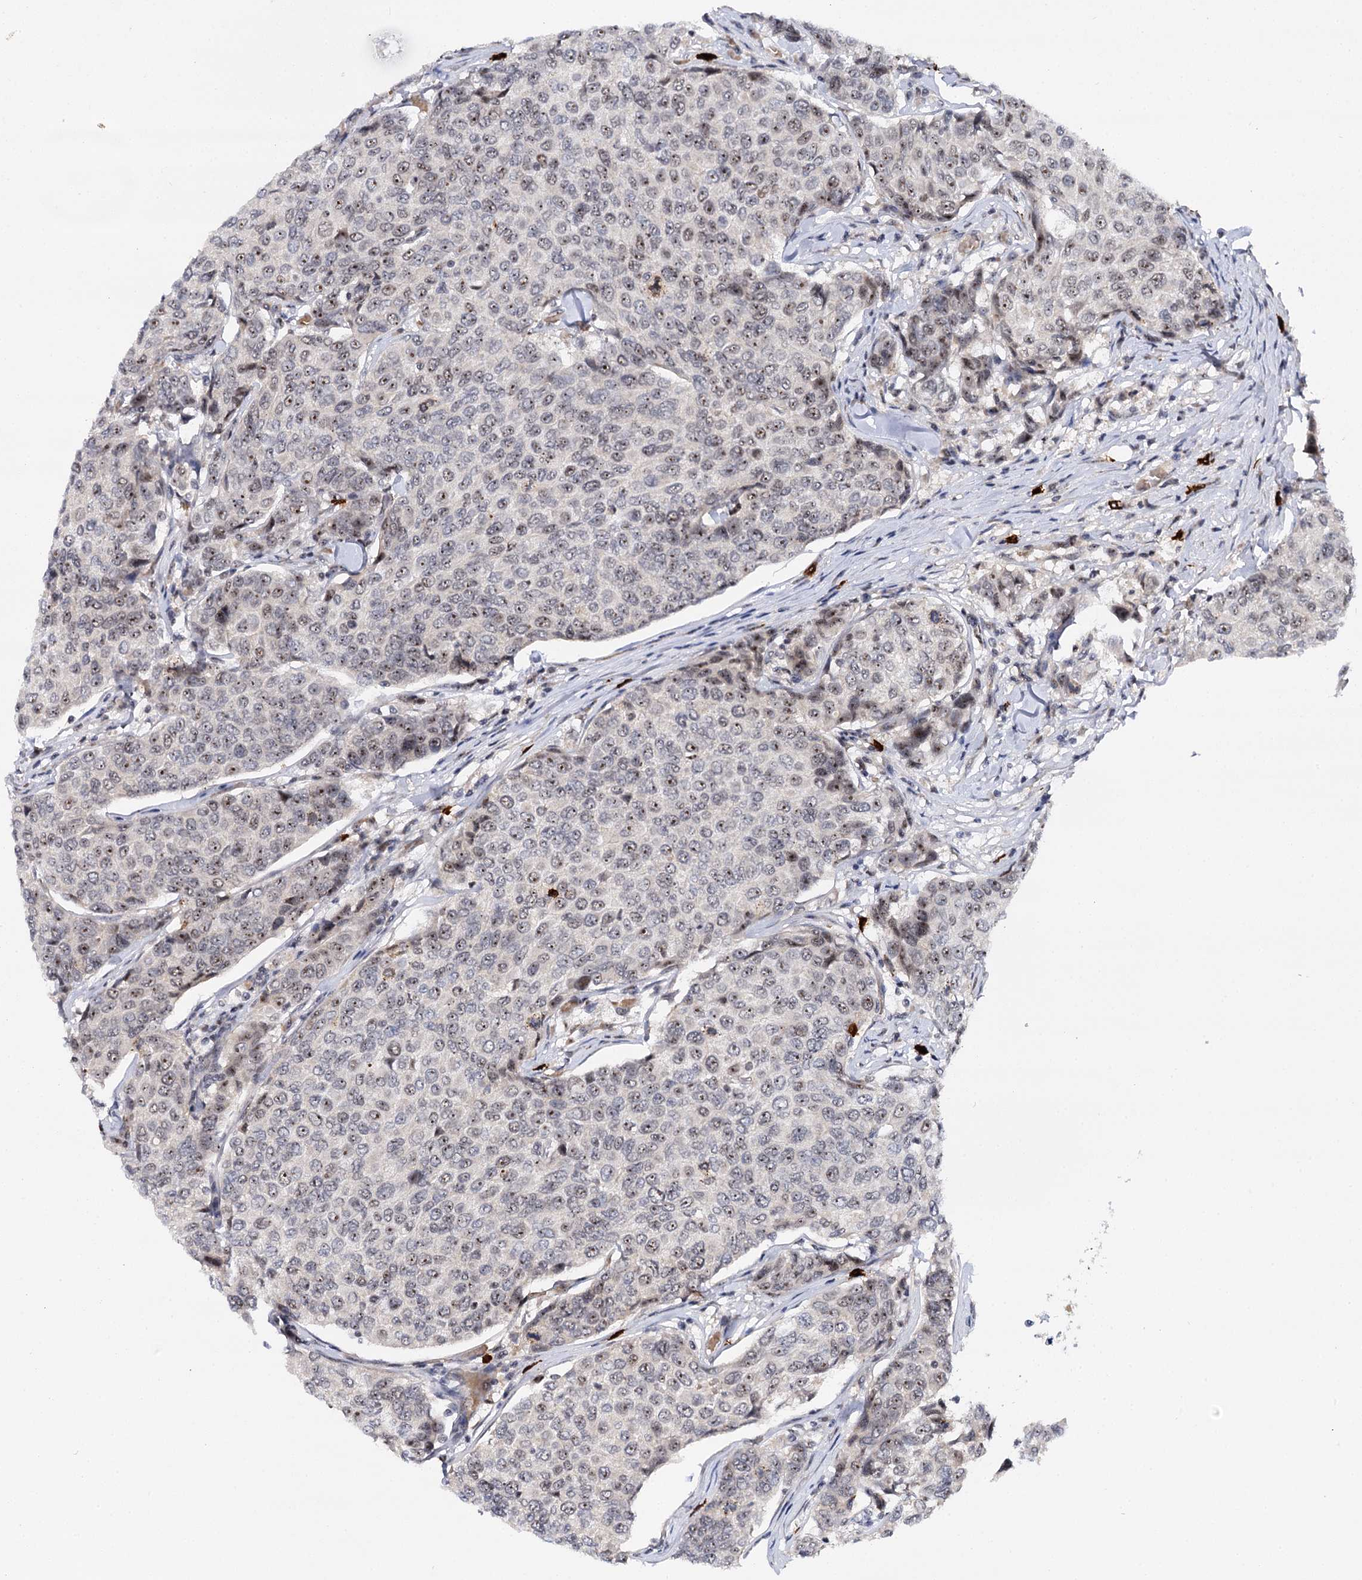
{"staining": {"intensity": "moderate", "quantity": "25%-75%", "location": "nuclear"}, "tissue": "breast cancer", "cell_type": "Tumor cells", "image_type": "cancer", "snomed": [{"axis": "morphology", "description": "Duct carcinoma"}, {"axis": "topography", "description": "Breast"}], "caption": "Breast cancer stained with a brown dye demonstrates moderate nuclear positive staining in about 25%-75% of tumor cells.", "gene": "BUD13", "patient": {"sex": "female", "age": 55}}